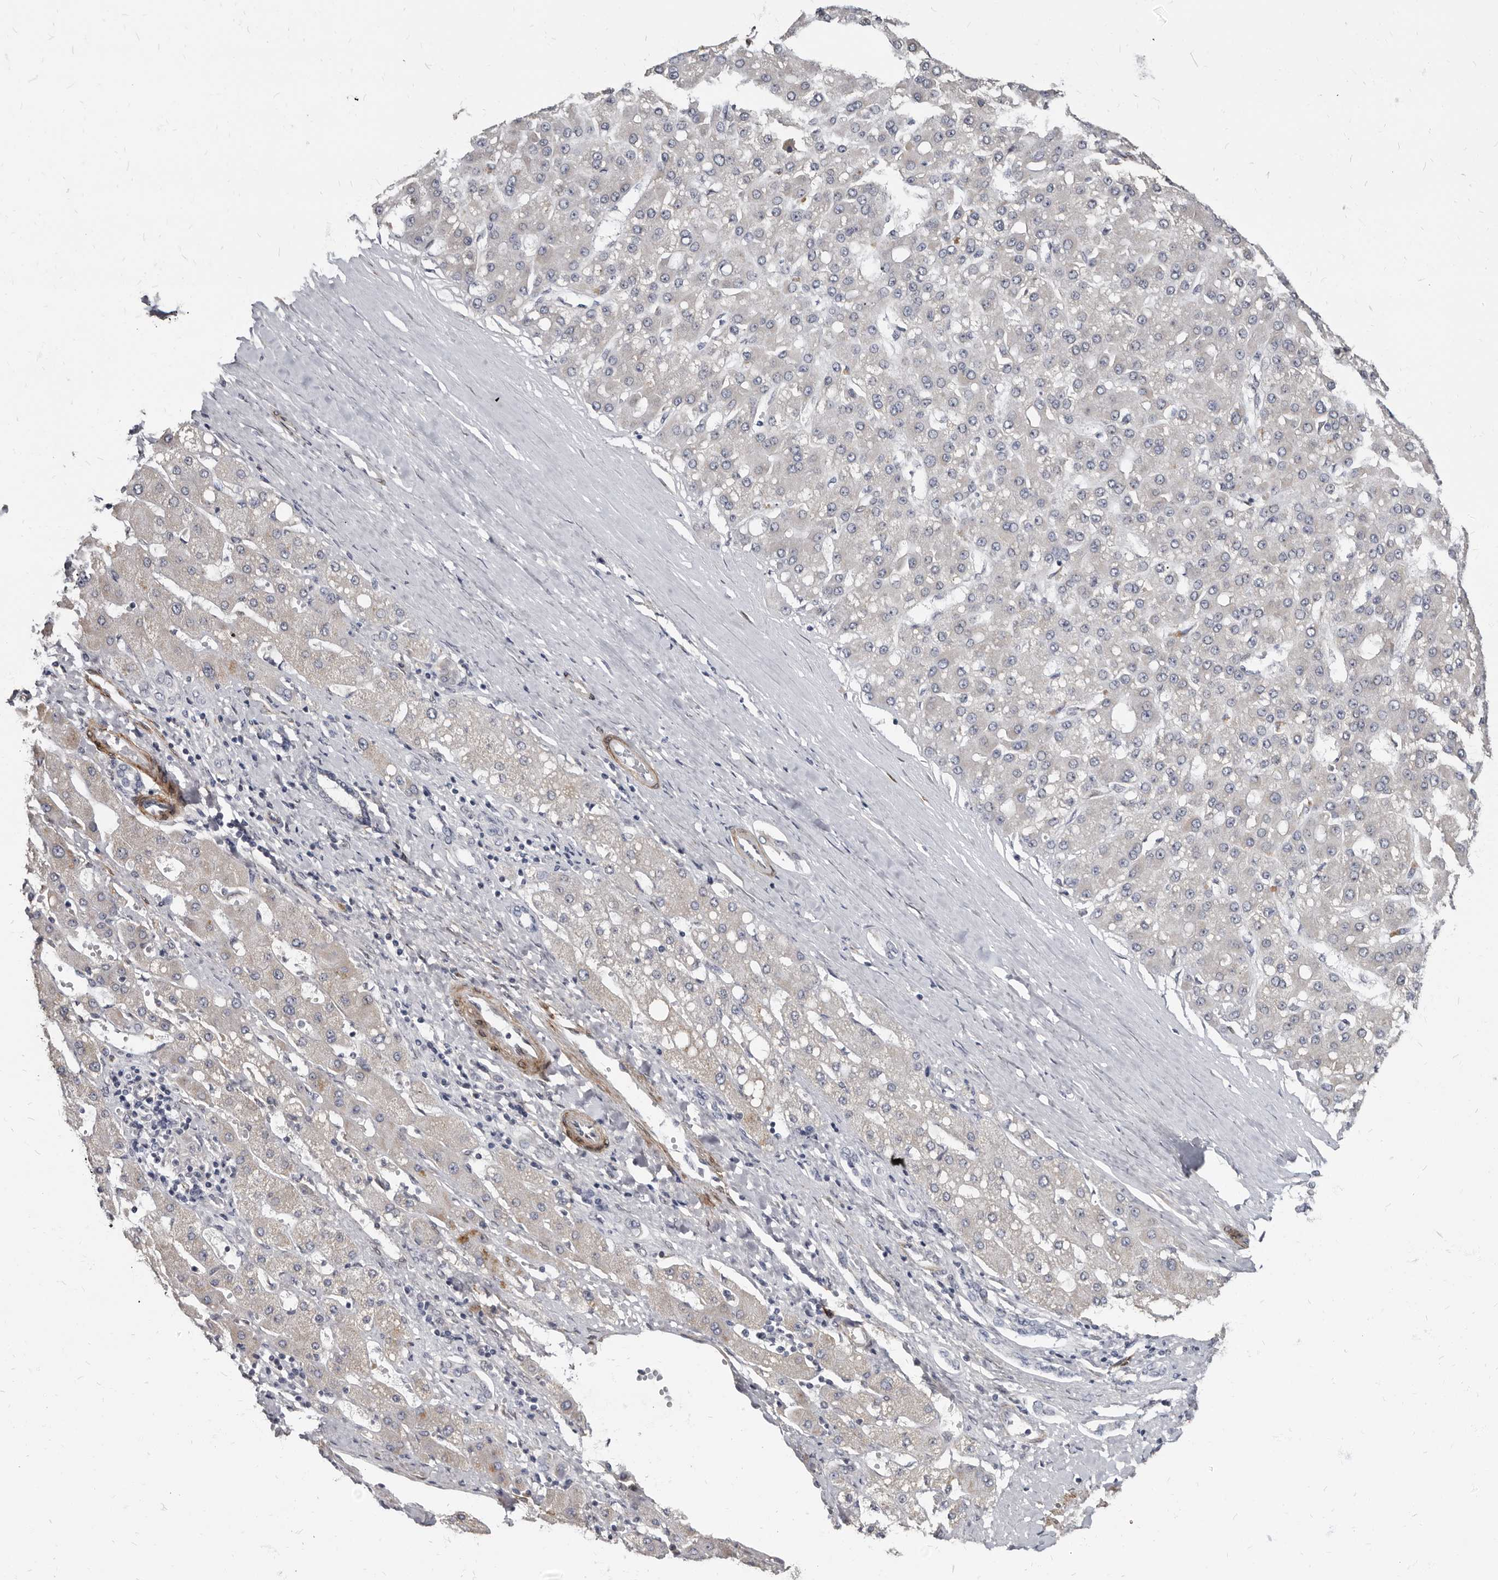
{"staining": {"intensity": "negative", "quantity": "none", "location": "none"}, "tissue": "liver cancer", "cell_type": "Tumor cells", "image_type": "cancer", "snomed": [{"axis": "morphology", "description": "Carcinoma, Hepatocellular, NOS"}, {"axis": "topography", "description": "Liver"}], "caption": "Immunohistochemistry photomicrograph of neoplastic tissue: liver cancer stained with DAB exhibits no significant protein staining in tumor cells. Nuclei are stained in blue.", "gene": "MRGPRF", "patient": {"sex": "male", "age": 67}}